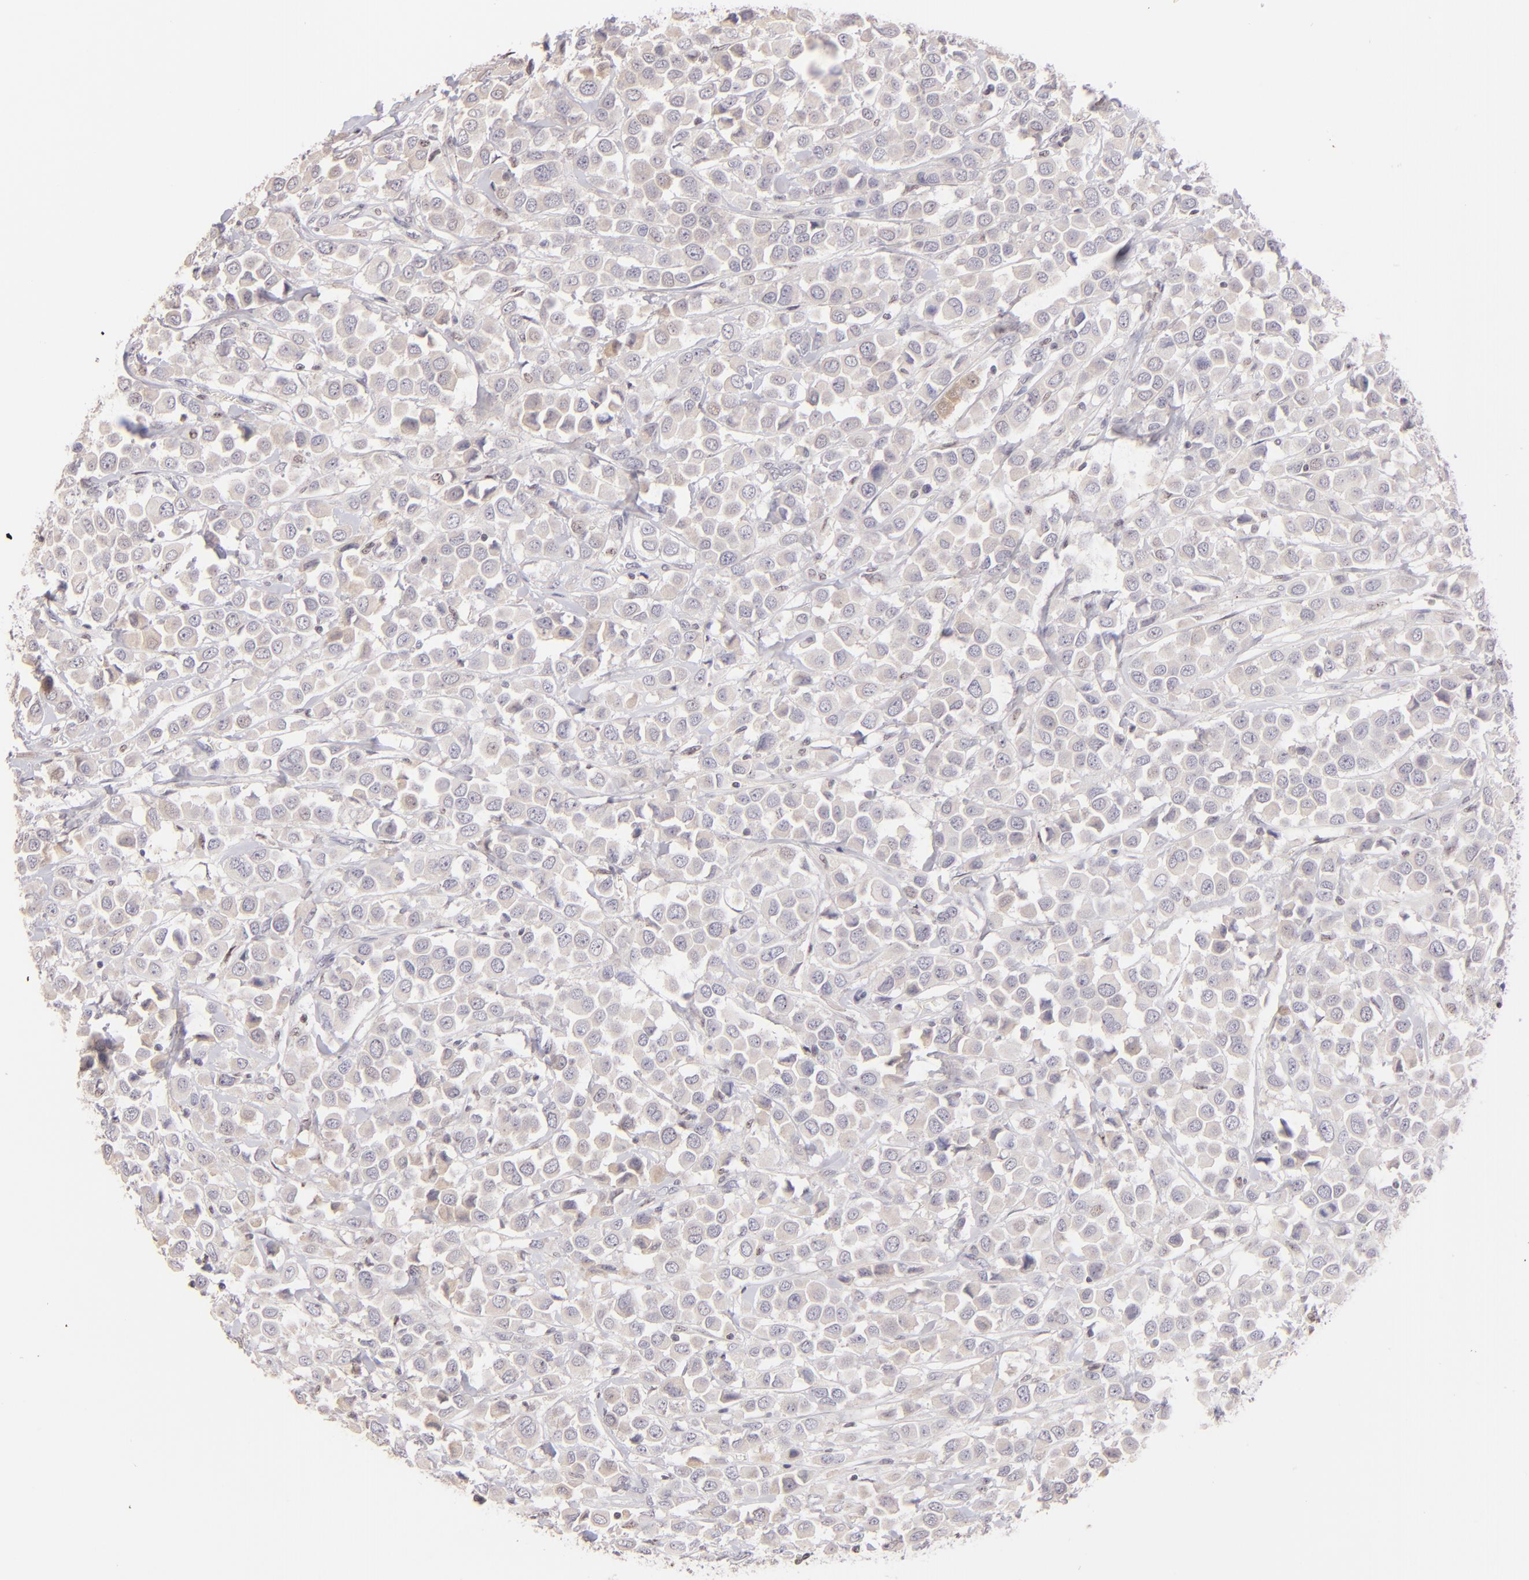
{"staining": {"intensity": "negative", "quantity": "none", "location": "none"}, "tissue": "breast cancer", "cell_type": "Tumor cells", "image_type": "cancer", "snomed": [{"axis": "morphology", "description": "Duct carcinoma"}, {"axis": "topography", "description": "Breast"}], "caption": "Tumor cells show no significant positivity in breast infiltrating ductal carcinoma.", "gene": "MAGEA1", "patient": {"sex": "female", "age": 61}}